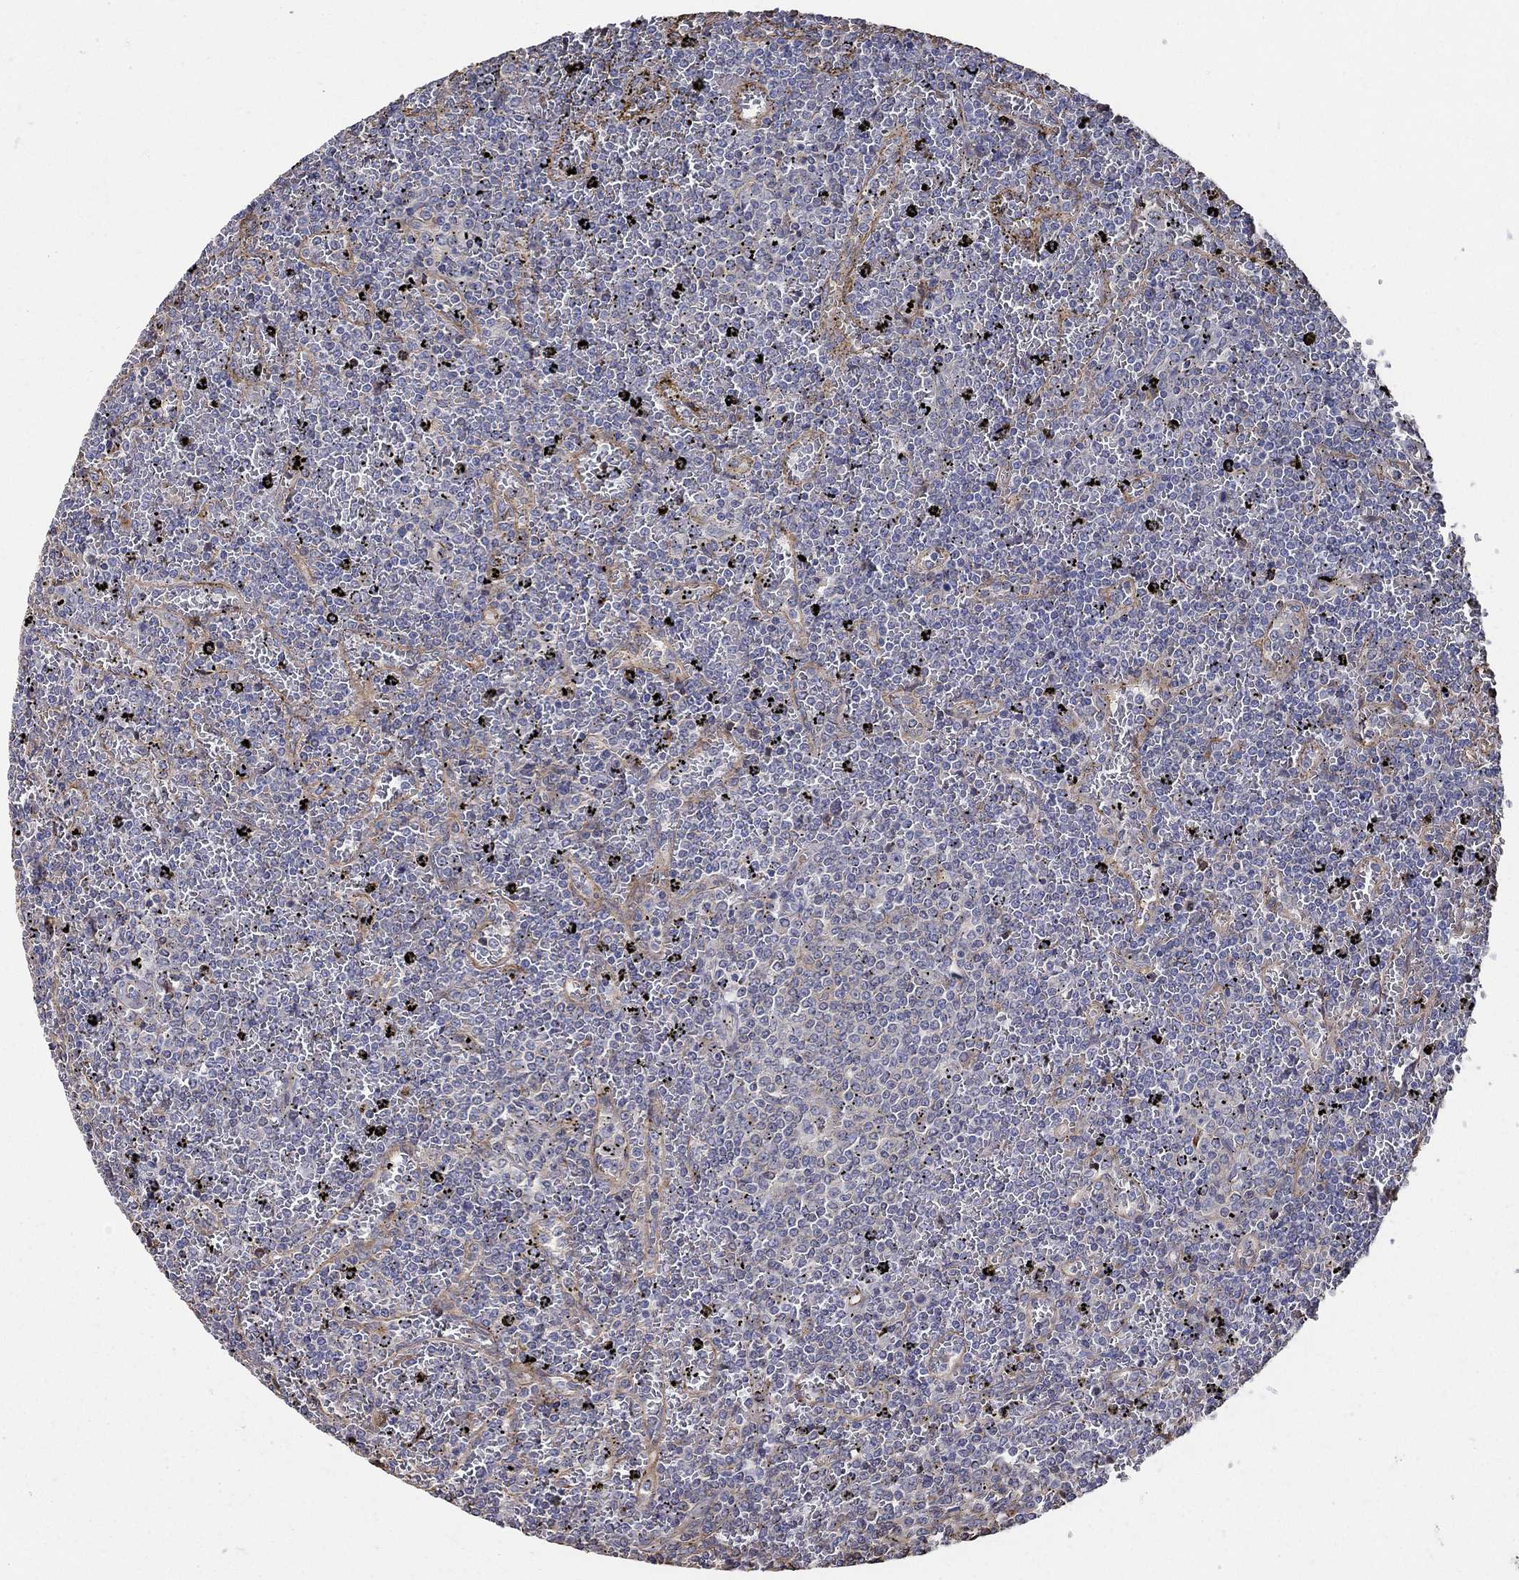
{"staining": {"intensity": "weak", "quantity": "25%-75%", "location": "cytoplasmic/membranous"}, "tissue": "lymphoma", "cell_type": "Tumor cells", "image_type": "cancer", "snomed": [{"axis": "morphology", "description": "Malignant lymphoma, non-Hodgkin's type, Low grade"}, {"axis": "topography", "description": "Spleen"}], "caption": "A high-resolution micrograph shows immunohistochemistry (IHC) staining of low-grade malignant lymphoma, non-Hodgkin's type, which reveals weak cytoplasmic/membranous positivity in approximately 25%-75% of tumor cells.", "gene": "NPHP1", "patient": {"sex": "female", "age": 77}}